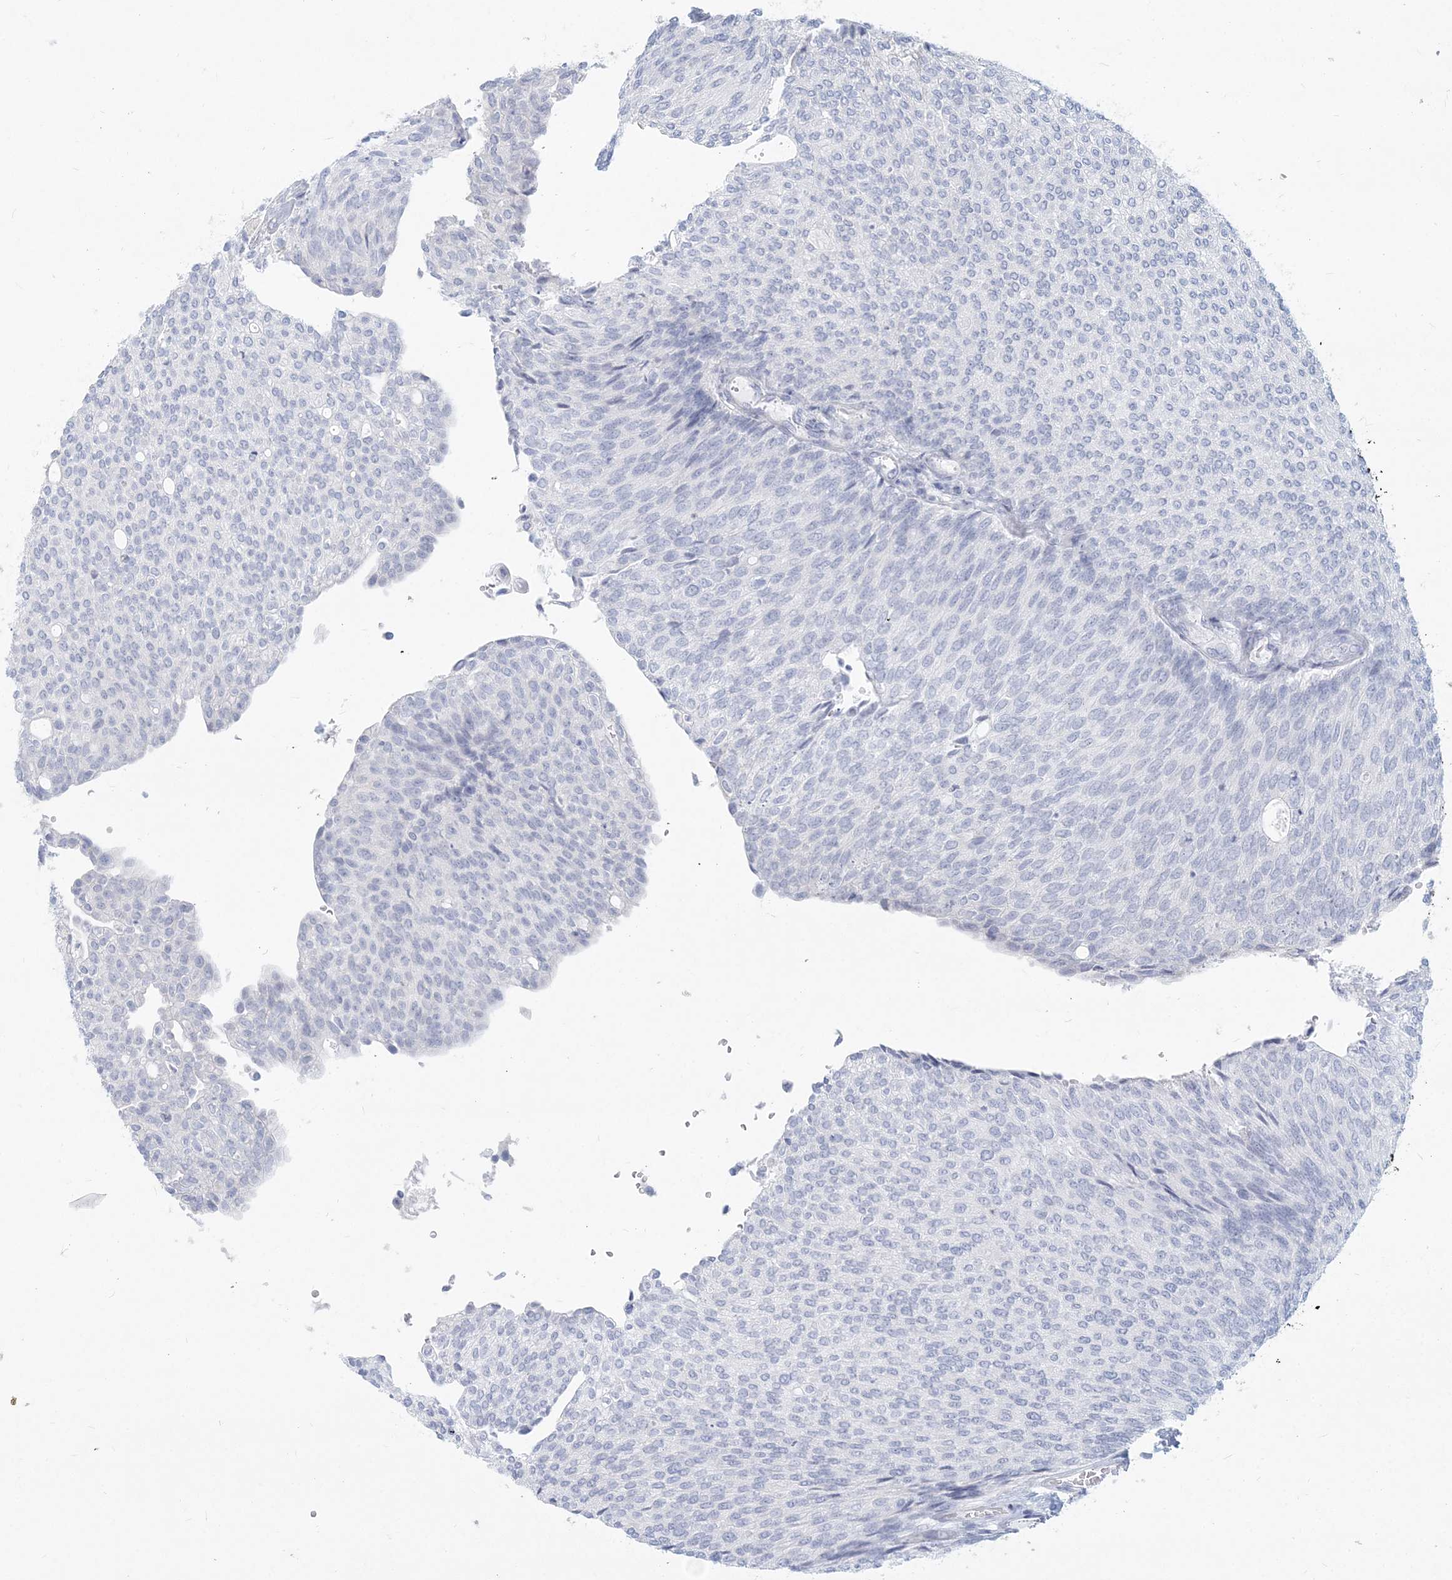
{"staining": {"intensity": "negative", "quantity": "none", "location": "none"}, "tissue": "urothelial cancer", "cell_type": "Tumor cells", "image_type": "cancer", "snomed": [{"axis": "morphology", "description": "Urothelial carcinoma, Low grade"}, {"axis": "topography", "description": "Urinary bladder"}], "caption": "A photomicrograph of urothelial cancer stained for a protein demonstrates no brown staining in tumor cells.", "gene": "CSN1S1", "patient": {"sex": "female", "age": 79}}